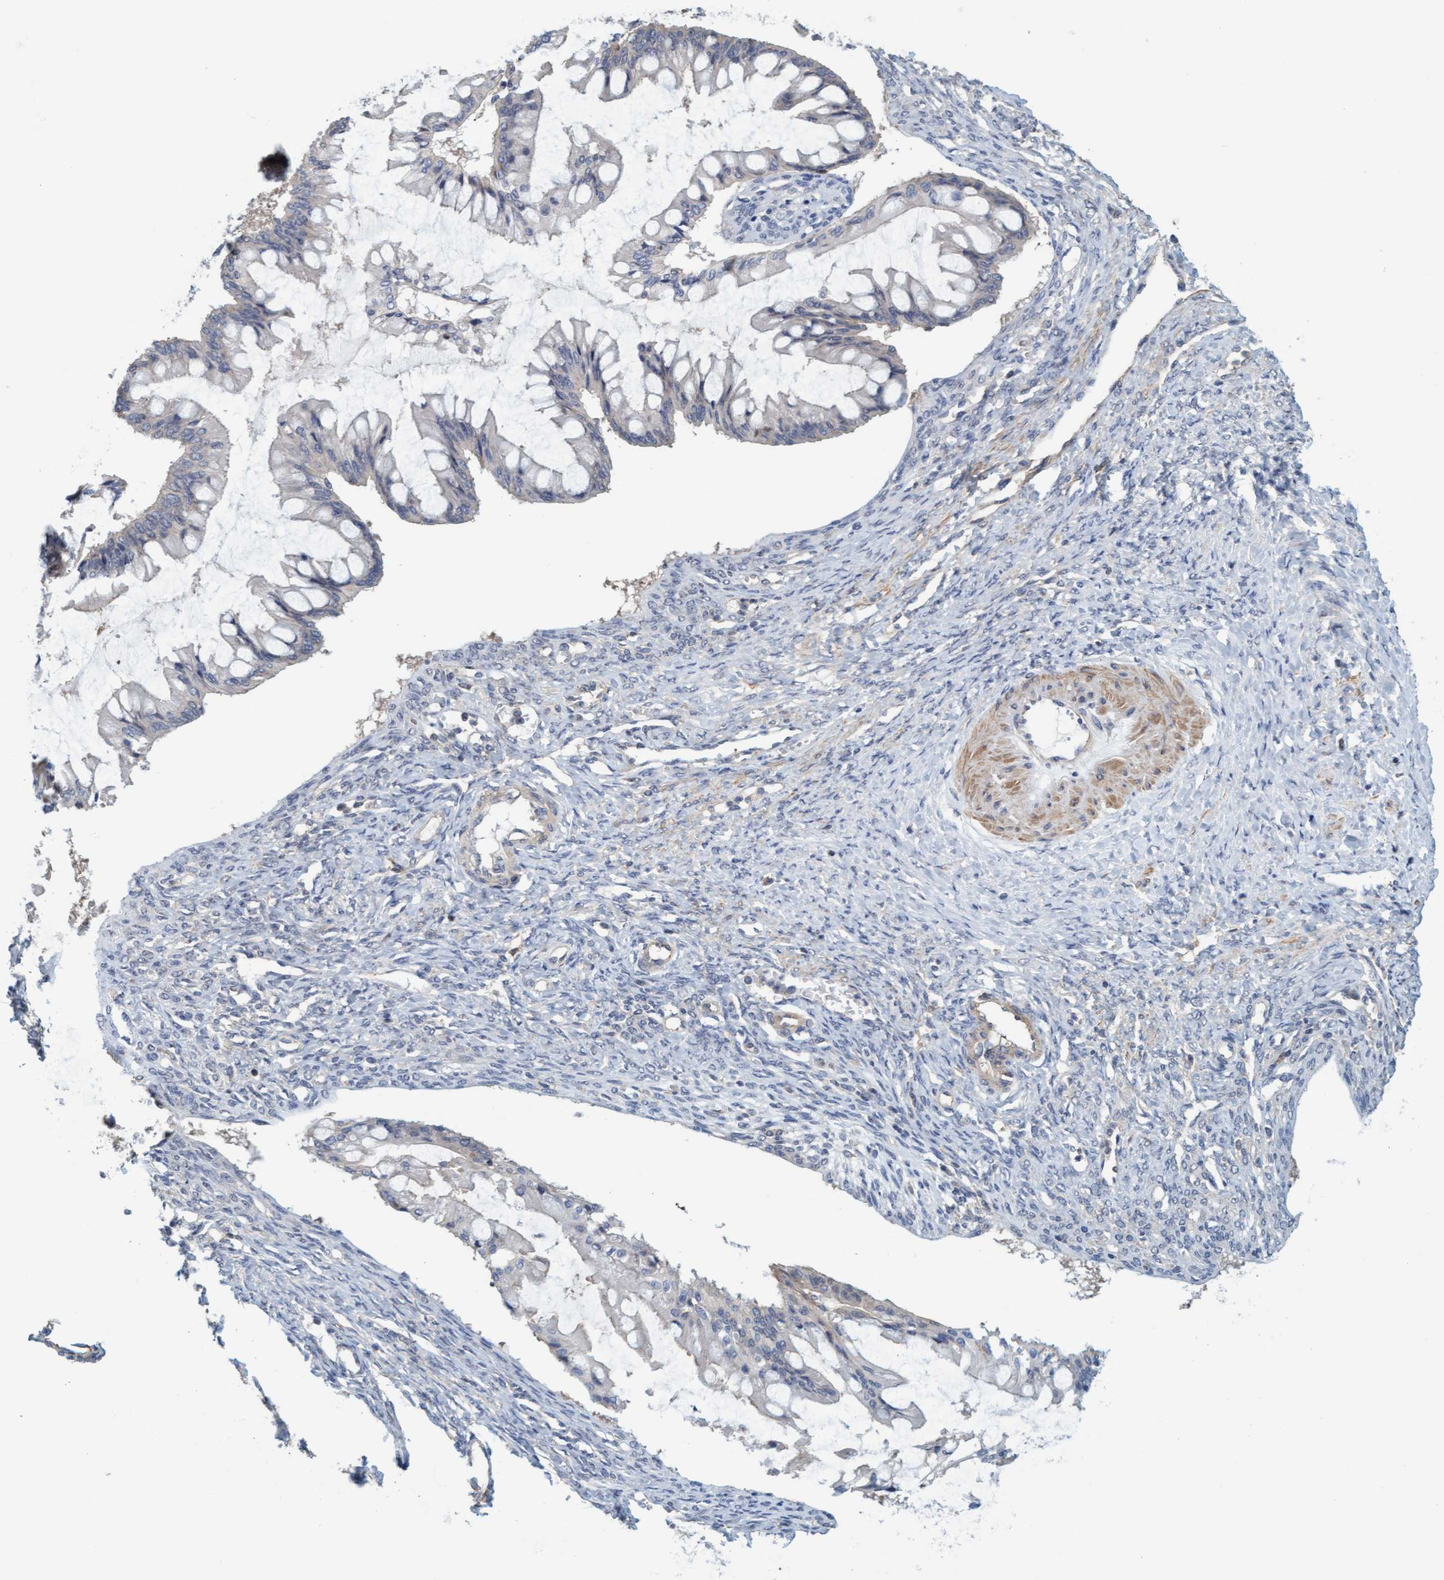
{"staining": {"intensity": "negative", "quantity": "none", "location": "none"}, "tissue": "ovarian cancer", "cell_type": "Tumor cells", "image_type": "cancer", "snomed": [{"axis": "morphology", "description": "Cystadenocarcinoma, mucinous, NOS"}, {"axis": "topography", "description": "Ovary"}], "caption": "There is no significant staining in tumor cells of ovarian cancer (mucinous cystadenocarcinoma).", "gene": "FXR2", "patient": {"sex": "female", "age": 73}}